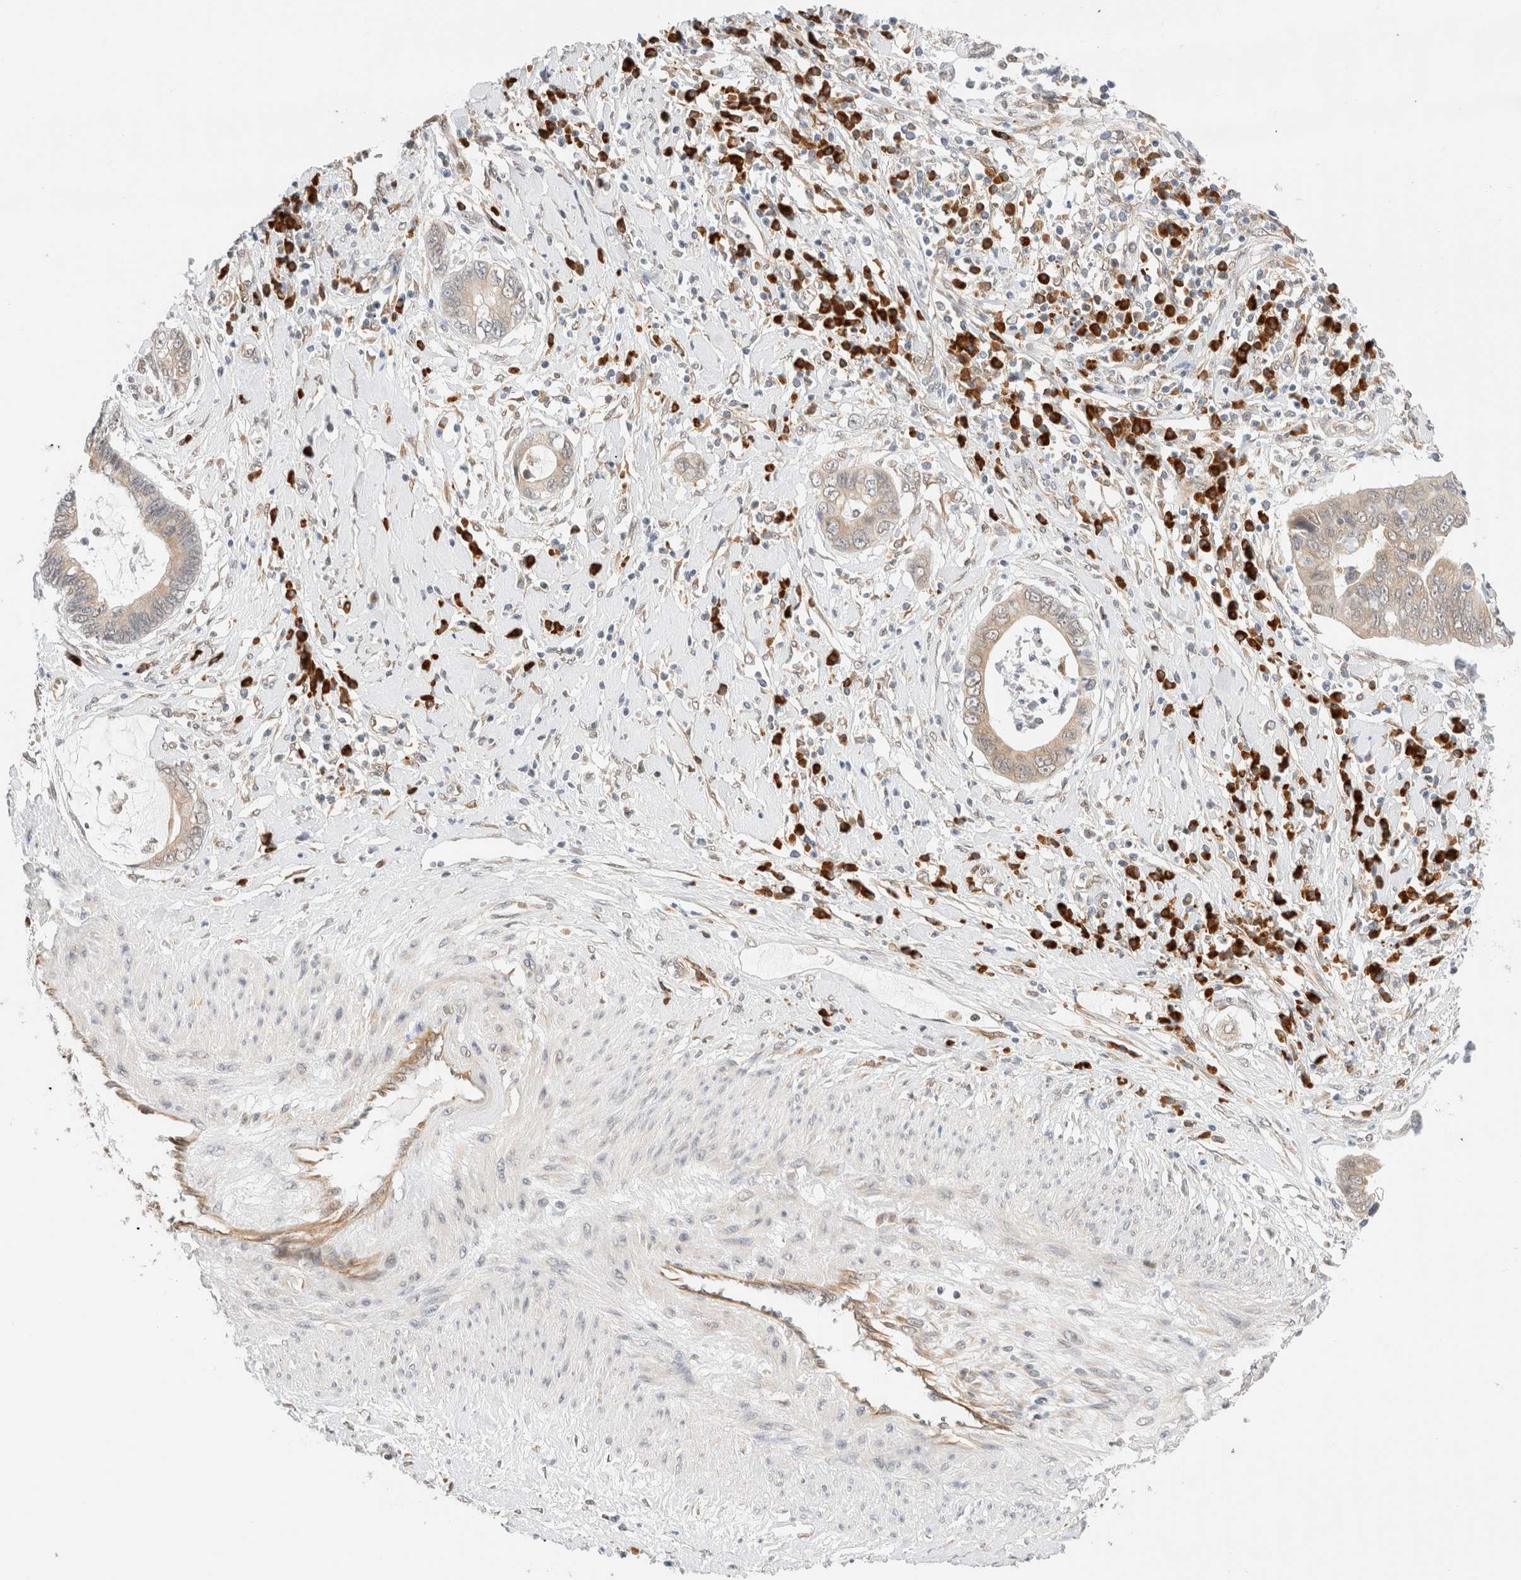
{"staining": {"intensity": "weak", "quantity": "25%-75%", "location": "cytoplasmic/membranous"}, "tissue": "cervical cancer", "cell_type": "Tumor cells", "image_type": "cancer", "snomed": [{"axis": "morphology", "description": "Adenocarcinoma, NOS"}, {"axis": "topography", "description": "Cervix"}], "caption": "Cervical cancer tissue demonstrates weak cytoplasmic/membranous positivity in about 25%-75% of tumor cells, visualized by immunohistochemistry.", "gene": "SYVN1", "patient": {"sex": "female", "age": 44}}